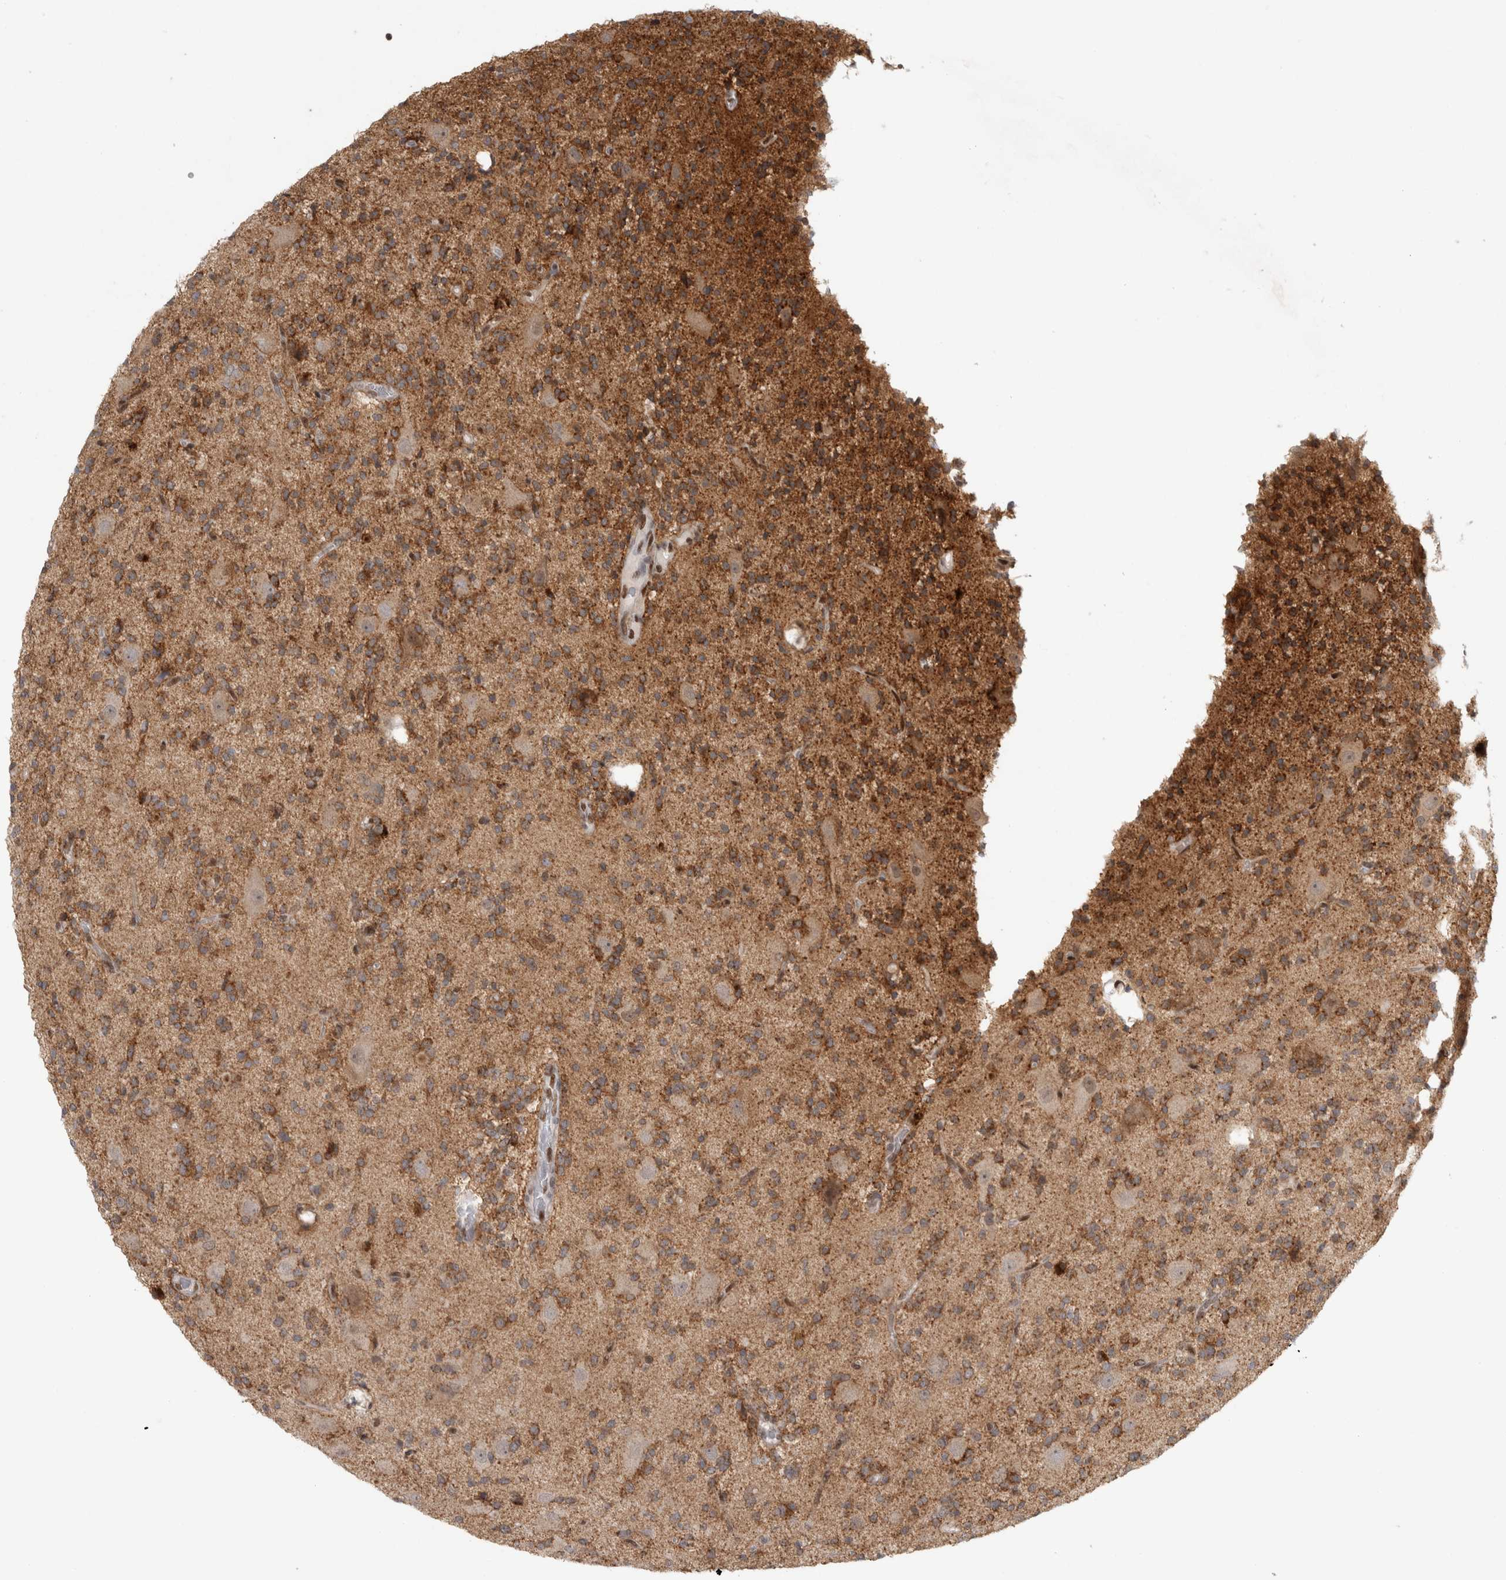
{"staining": {"intensity": "moderate", "quantity": ">75%", "location": "cytoplasmic/membranous"}, "tissue": "glioma", "cell_type": "Tumor cells", "image_type": "cancer", "snomed": [{"axis": "morphology", "description": "Glioma, malignant, High grade"}, {"axis": "topography", "description": "Brain"}], "caption": "Glioma was stained to show a protein in brown. There is medium levels of moderate cytoplasmic/membranous positivity in about >75% of tumor cells.", "gene": "SRARP", "patient": {"sex": "male", "age": 34}}